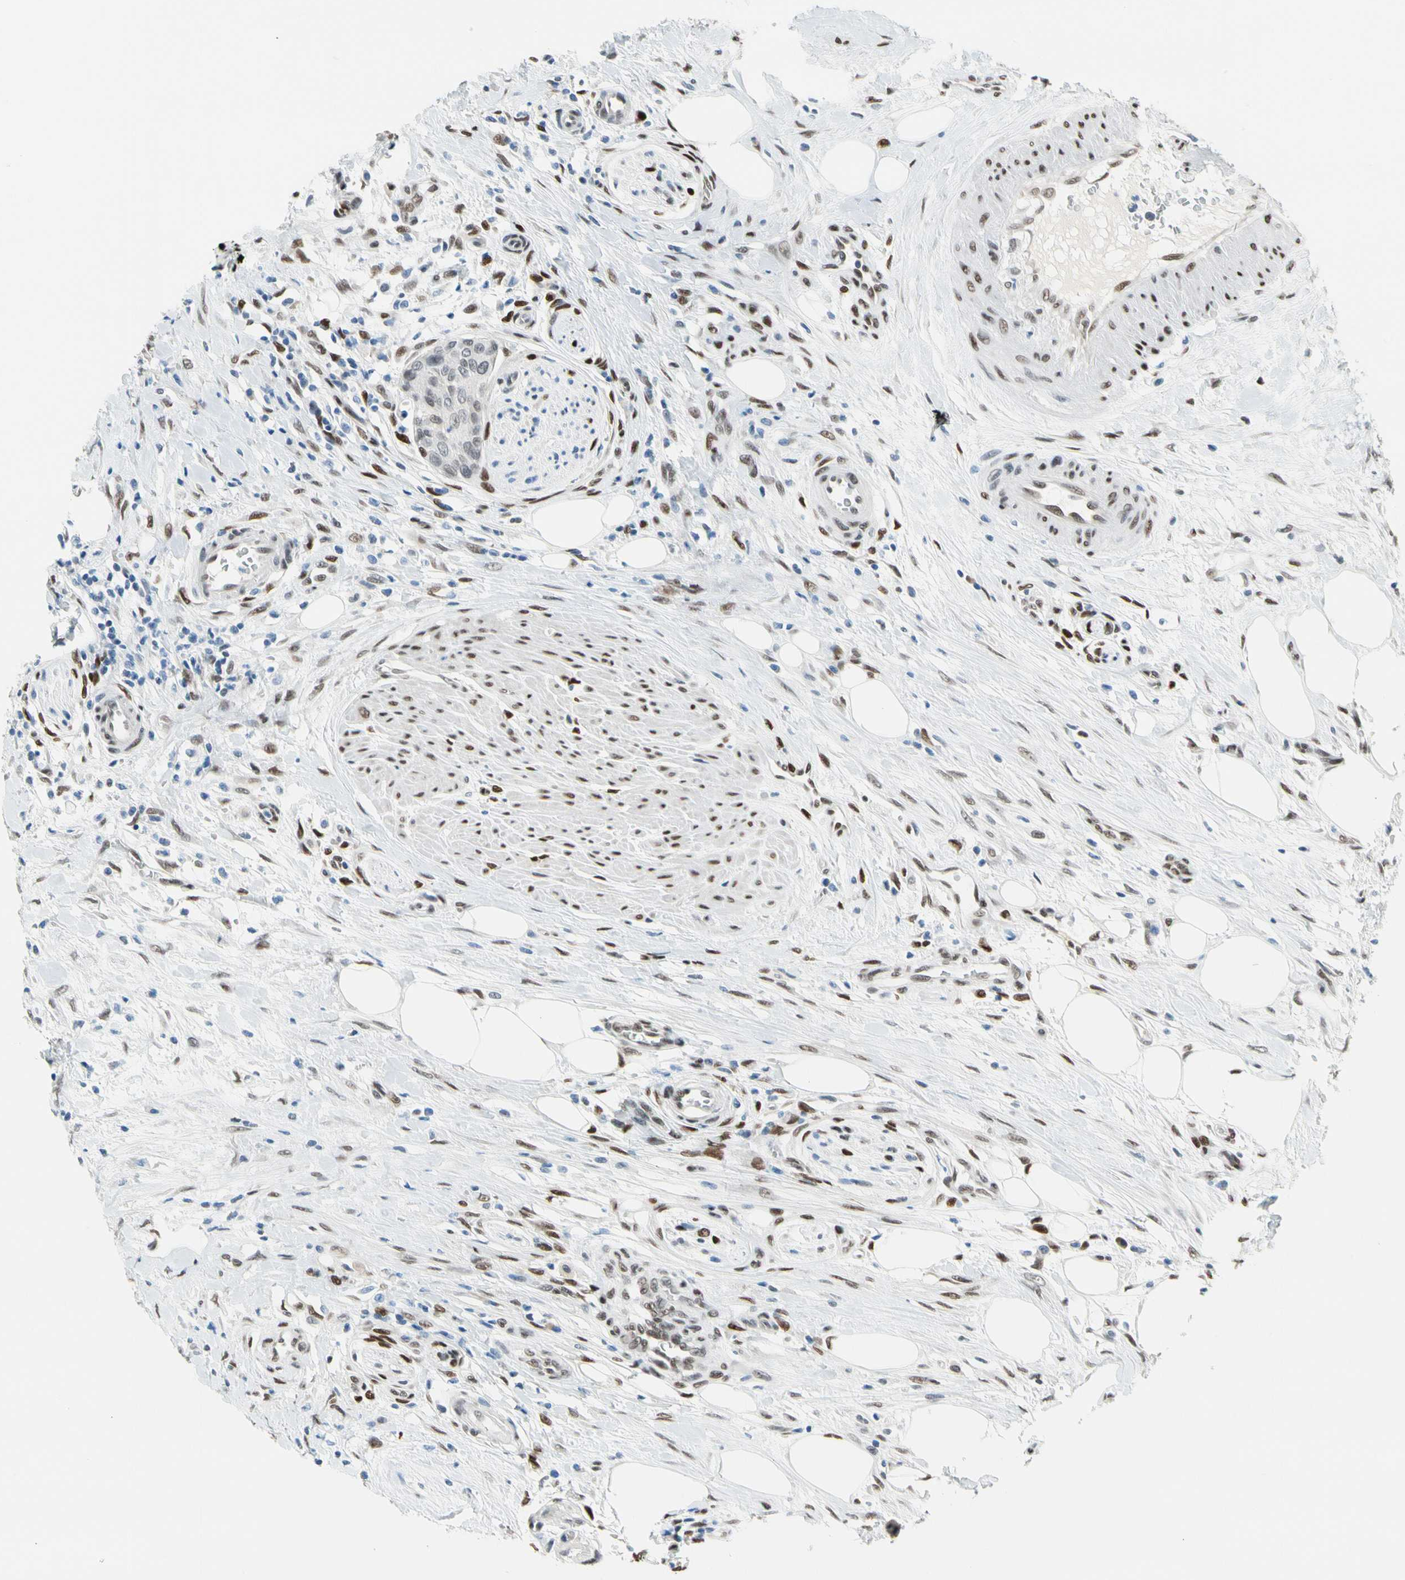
{"staining": {"intensity": "weak", "quantity": "<25%", "location": "nuclear"}, "tissue": "urothelial cancer", "cell_type": "Tumor cells", "image_type": "cancer", "snomed": [{"axis": "morphology", "description": "Urothelial carcinoma, High grade"}, {"axis": "topography", "description": "Urinary bladder"}], "caption": "Human urothelial cancer stained for a protein using IHC shows no expression in tumor cells.", "gene": "NFIA", "patient": {"sex": "male", "age": 35}}